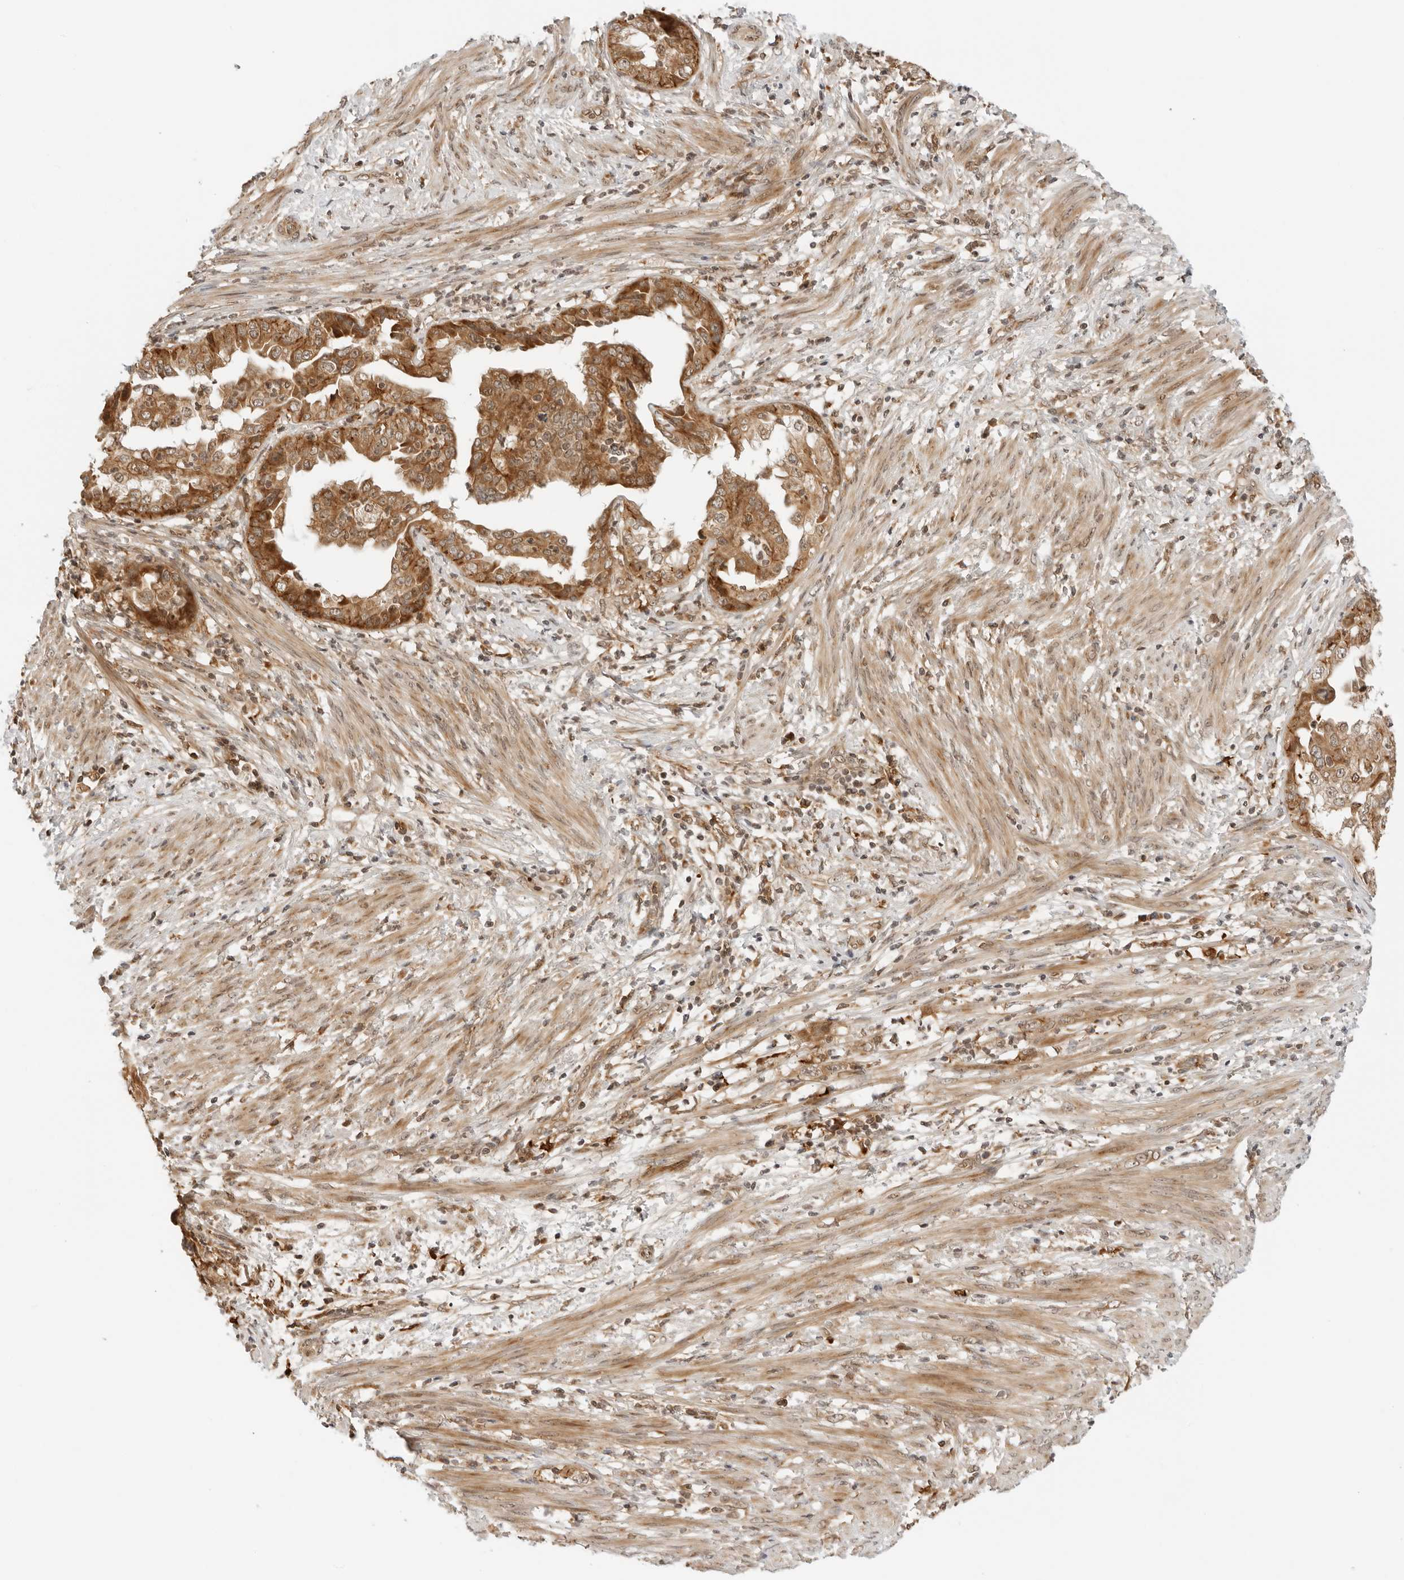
{"staining": {"intensity": "strong", "quantity": ">75%", "location": "cytoplasmic/membranous"}, "tissue": "endometrial cancer", "cell_type": "Tumor cells", "image_type": "cancer", "snomed": [{"axis": "morphology", "description": "Adenocarcinoma, NOS"}, {"axis": "topography", "description": "Endometrium"}], "caption": "The micrograph displays immunohistochemical staining of endometrial cancer (adenocarcinoma). There is strong cytoplasmic/membranous staining is appreciated in approximately >75% of tumor cells. The staining is performed using DAB brown chromogen to label protein expression. The nuclei are counter-stained blue using hematoxylin.", "gene": "RC3H1", "patient": {"sex": "female", "age": 85}}